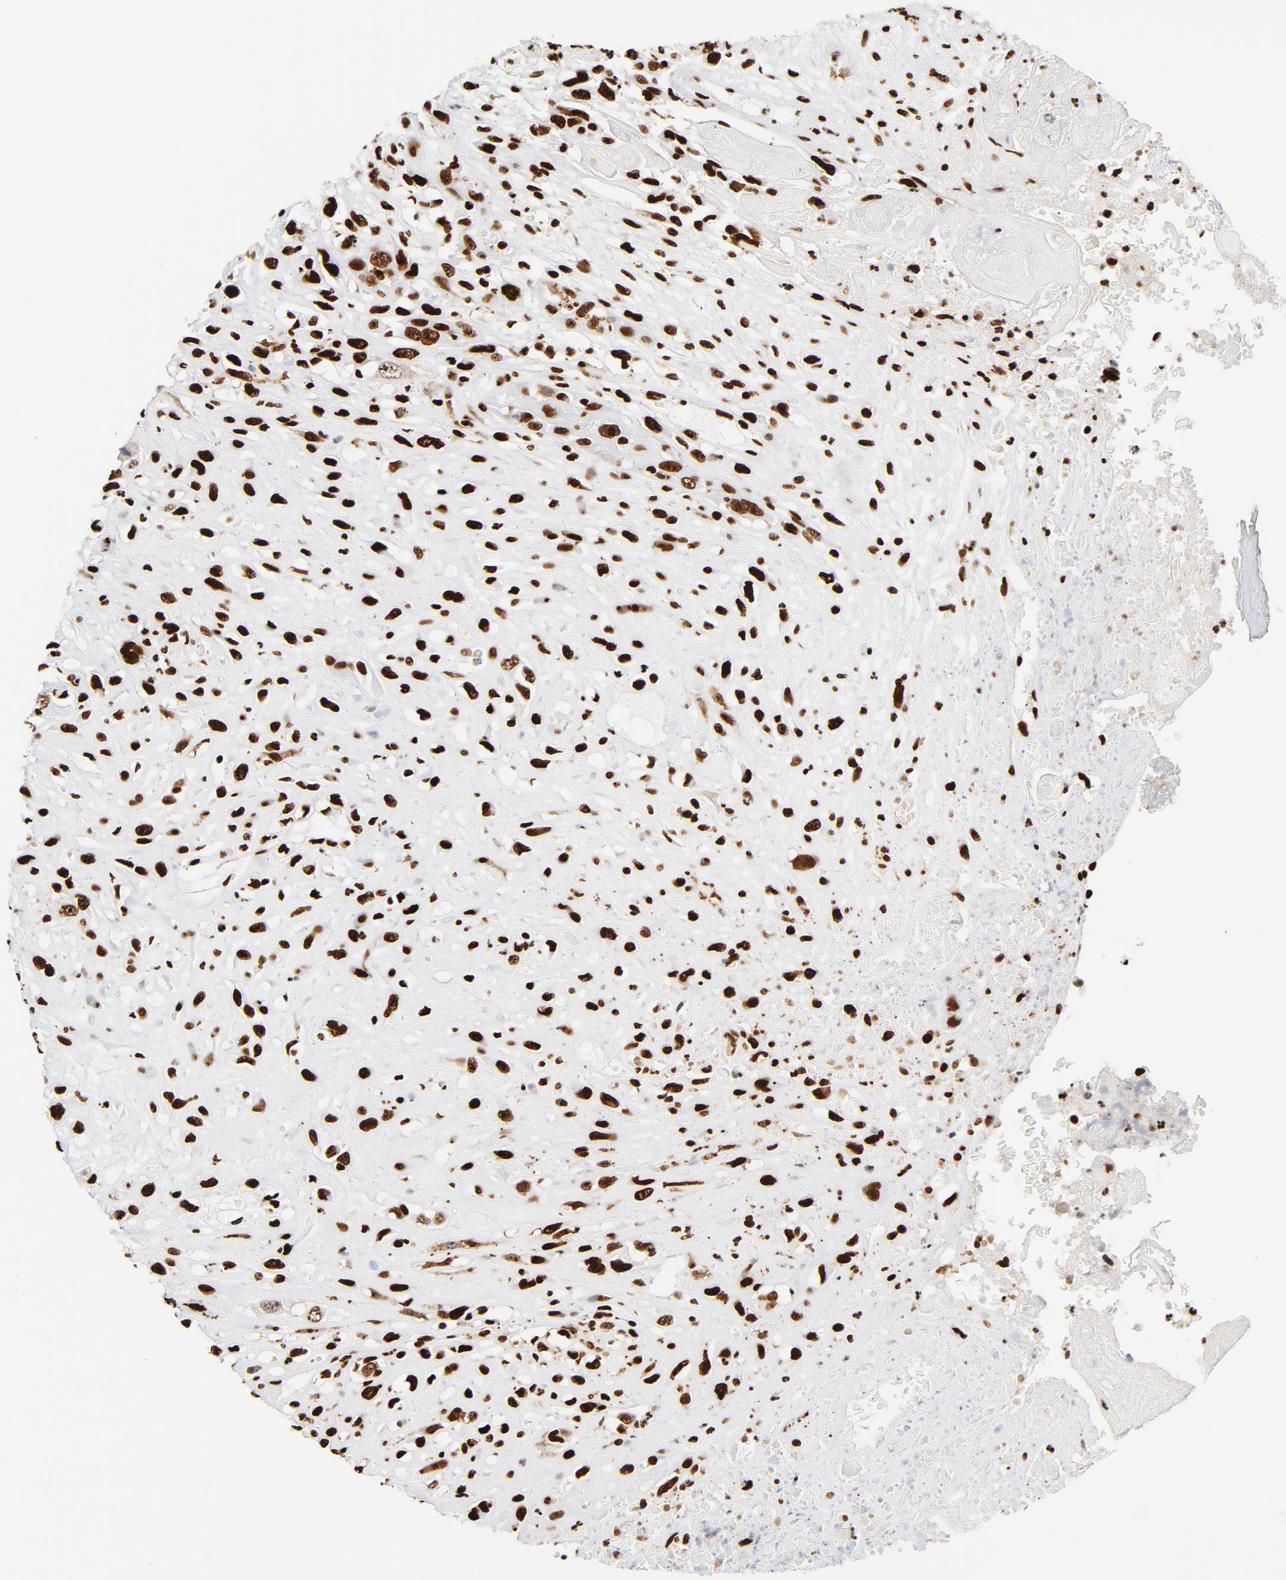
{"staining": {"intensity": "strong", "quantity": ">75%", "location": "nuclear"}, "tissue": "head and neck cancer", "cell_type": "Tumor cells", "image_type": "cancer", "snomed": [{"axis": "morphology", "description": "Necrosis, NOS"}, {"axis": "morphology", "description": "Neoplasm, malignant, NOS"}, {"axis": "topography", "description": "Salivary gland"}, {"axis": "topography", "description": "Head-Neck"}], "caption": "Tumor cells exhibit high levels of strong nuclear expression in about >75% of cells in human head and neck cancer.", "gene": "XRCC6", "patient": {"sex": "male", "age": 43}}